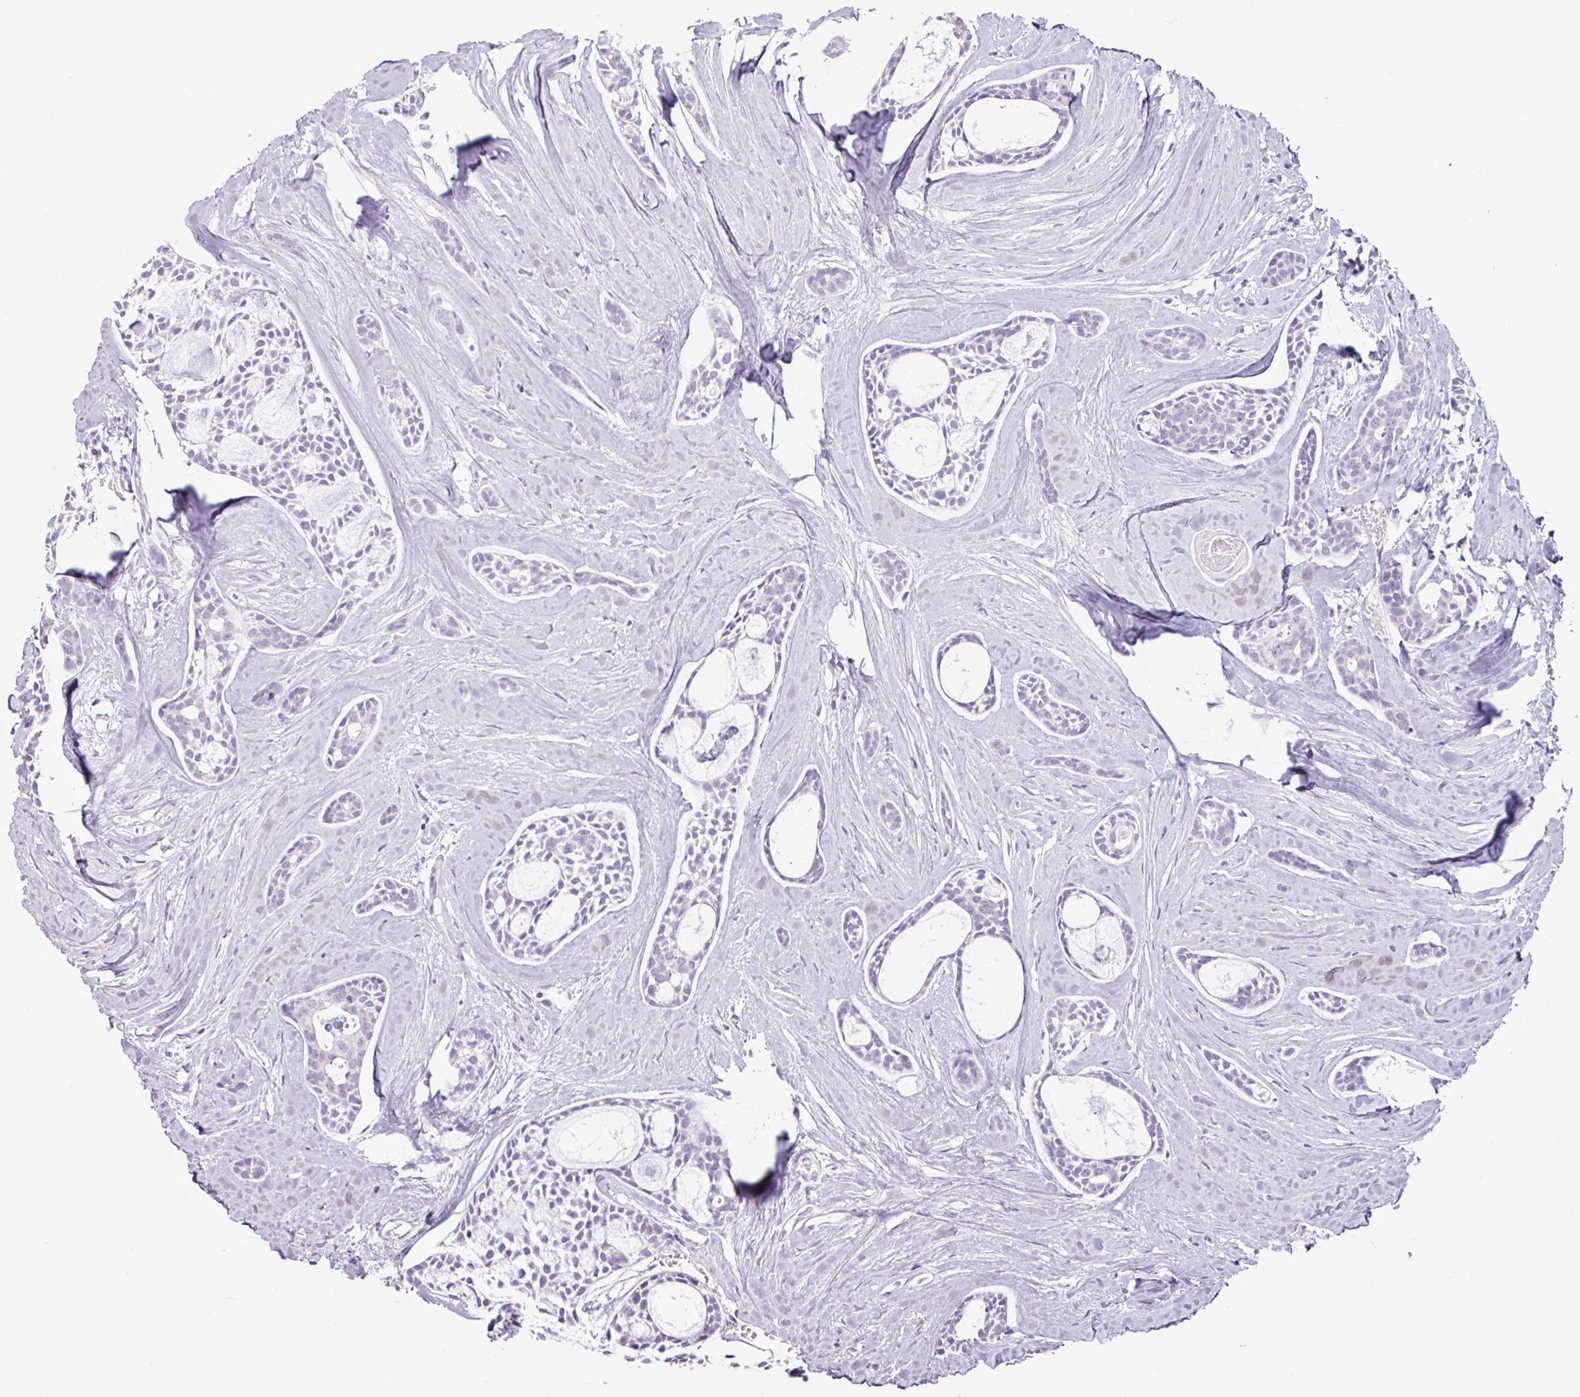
{"staining": {"intensity": "negative", "quantity": "none", "location": "none"}, "tissue": "head and neck cancer", "cell_type": "Tumor cells", "image_type": "cancer", "snomed": [{"axis": "morphology", "description": "Adenocarcinoma, NOS"}, {"axis": "topography", "description": "Subcutis"}, {"axis": "topography", "description": "Head-Neck"}], "caption": "Immunohistochemical staining of human adenocarcinoma (head and neck) reveals no significant positivity in tumor cells.", "gene": "AMY2A", "patient": {"sex": "female", "age": 73}}